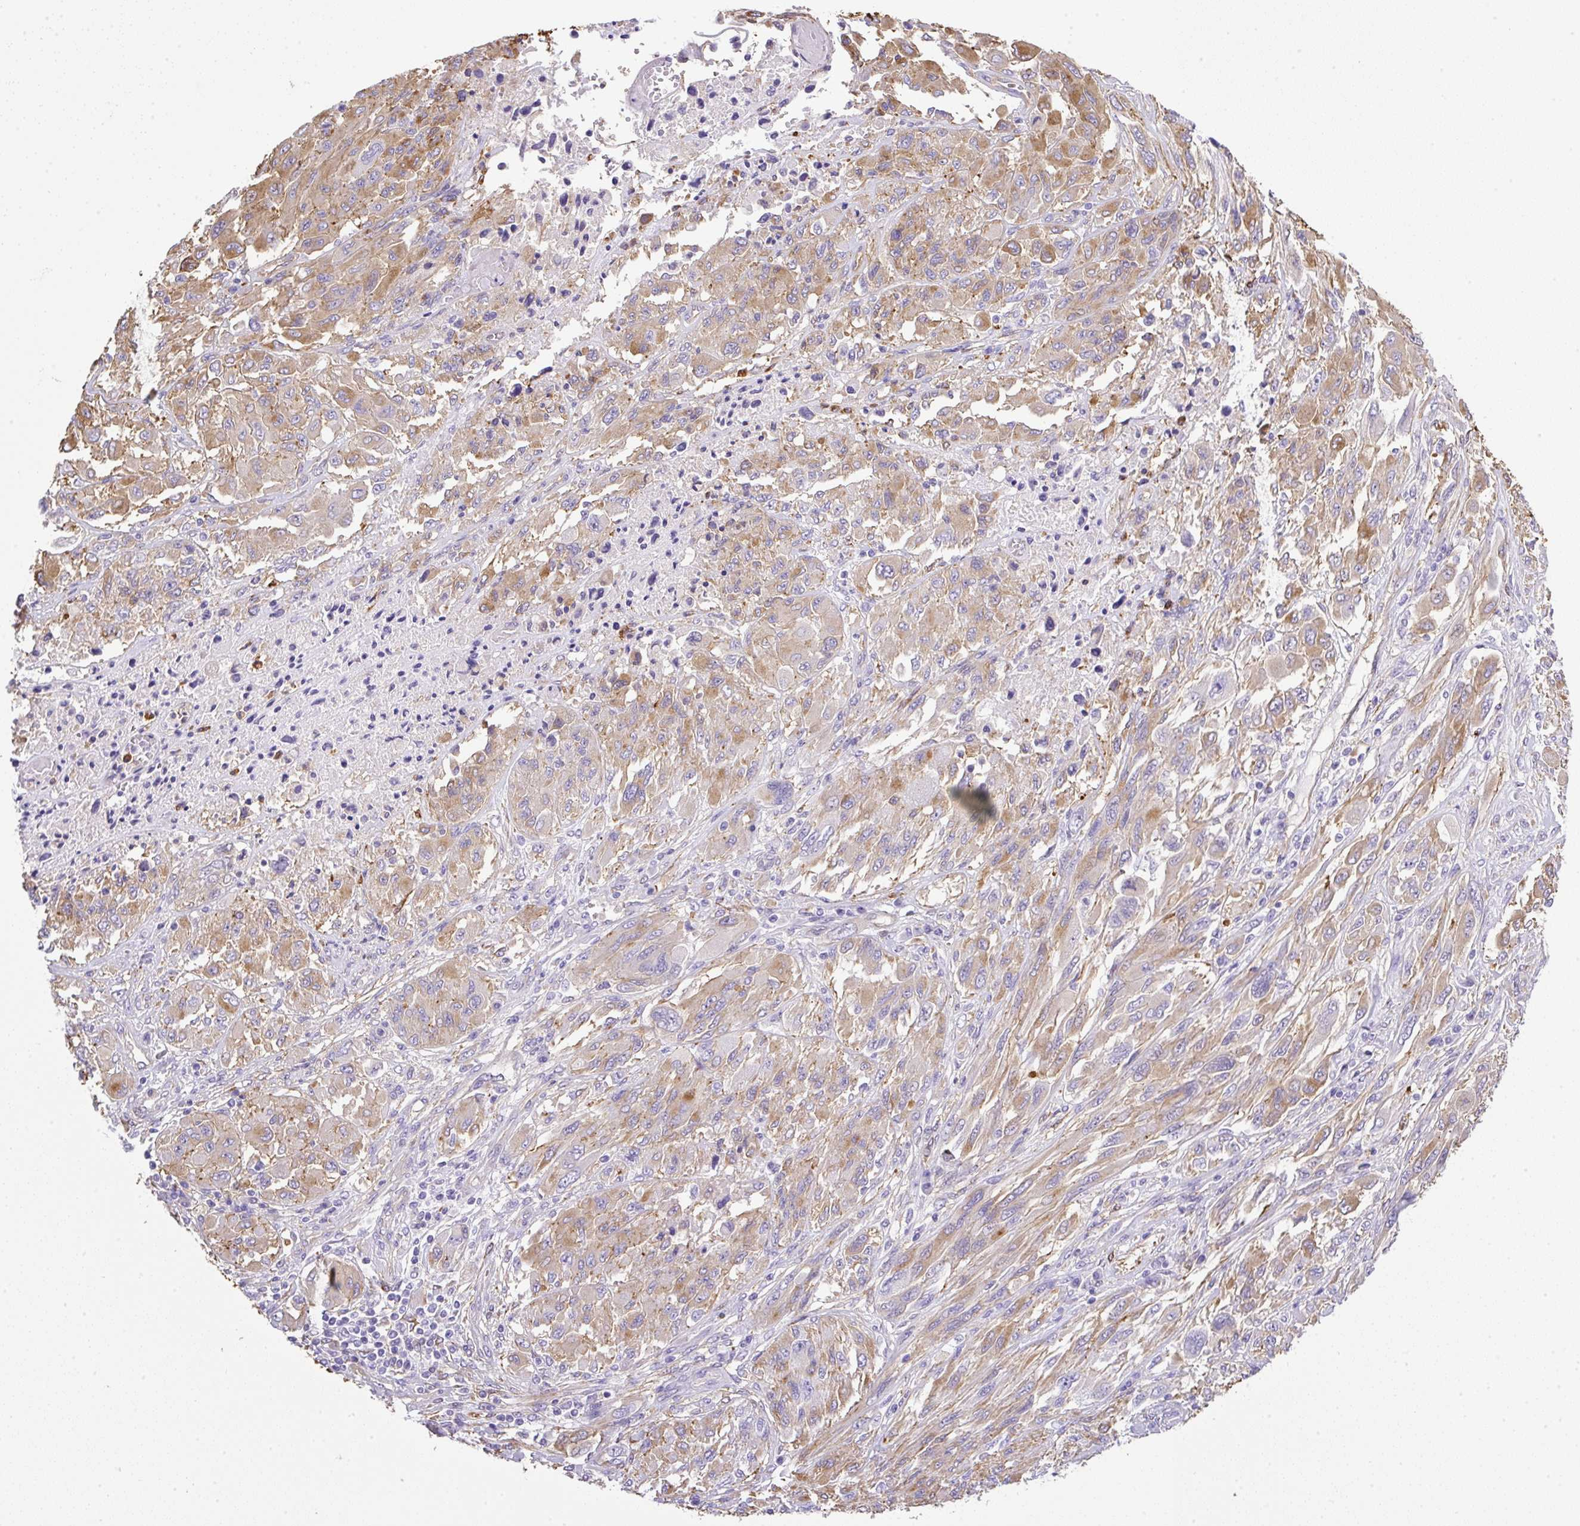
{"staining": {"intensity": "moderate", "quantity": "25%-75%", "location": "cytoplasmic/membranous"}, "tissue": "melanoma", "cell_type": "Tumor cells", "image_type": "cancer", "snomed": [{"axis": "morphology", "description": "Malignant melanoma, NOS"}, {"axis": "topography", "description": "Skin"}], "caption": "Protein staining shows moderate cytoplasmic/membranous positivity in approximately 25%-75% of tumor cells in melanoma. The protein of interest is shown in brown color, while the nuclei are stained blue.", "gene": "MAGEB5", "patient": {"sex": "female", "age": 91}}